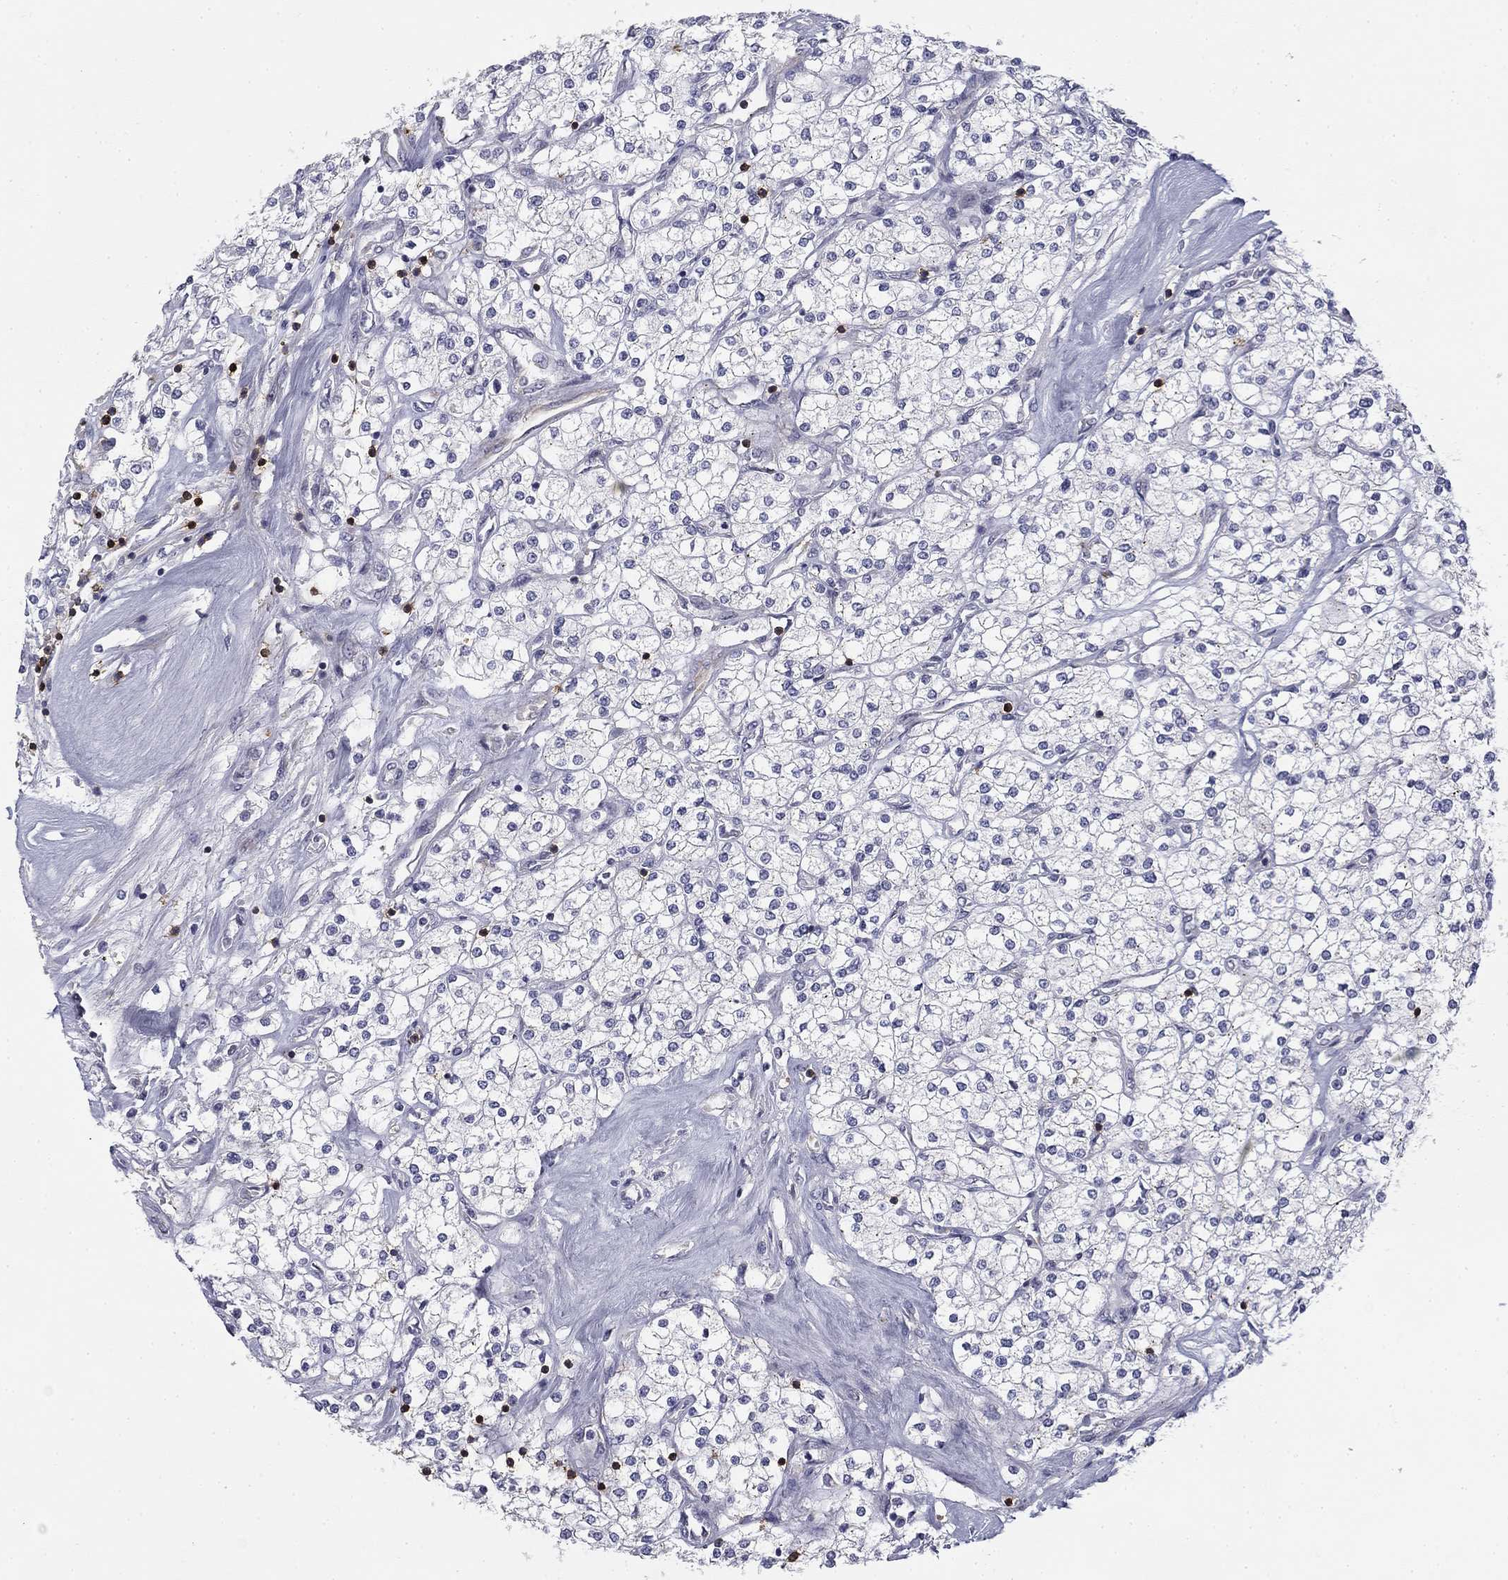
{"staining": {"intensity": "negative", "quantity": "none", "location": "none"}, "tissue": "renal cancer", "cell_type": "Tumor cells", "image_type": "cancer", "snomed": [{"axis": "morphology", "description": "Adenocarcinoma, NOS"}, {"axis": "topography", "description": "Kidney"}], "caption": "This image is of adenocarcinoma (renal) stained with immunohistochemistry to label a protein in brown with the nuclei are counter-stained blue. There is no expression in tumor cells.", "gene": "TRAT1", "patient": {"sex": "male", "age": 80}}